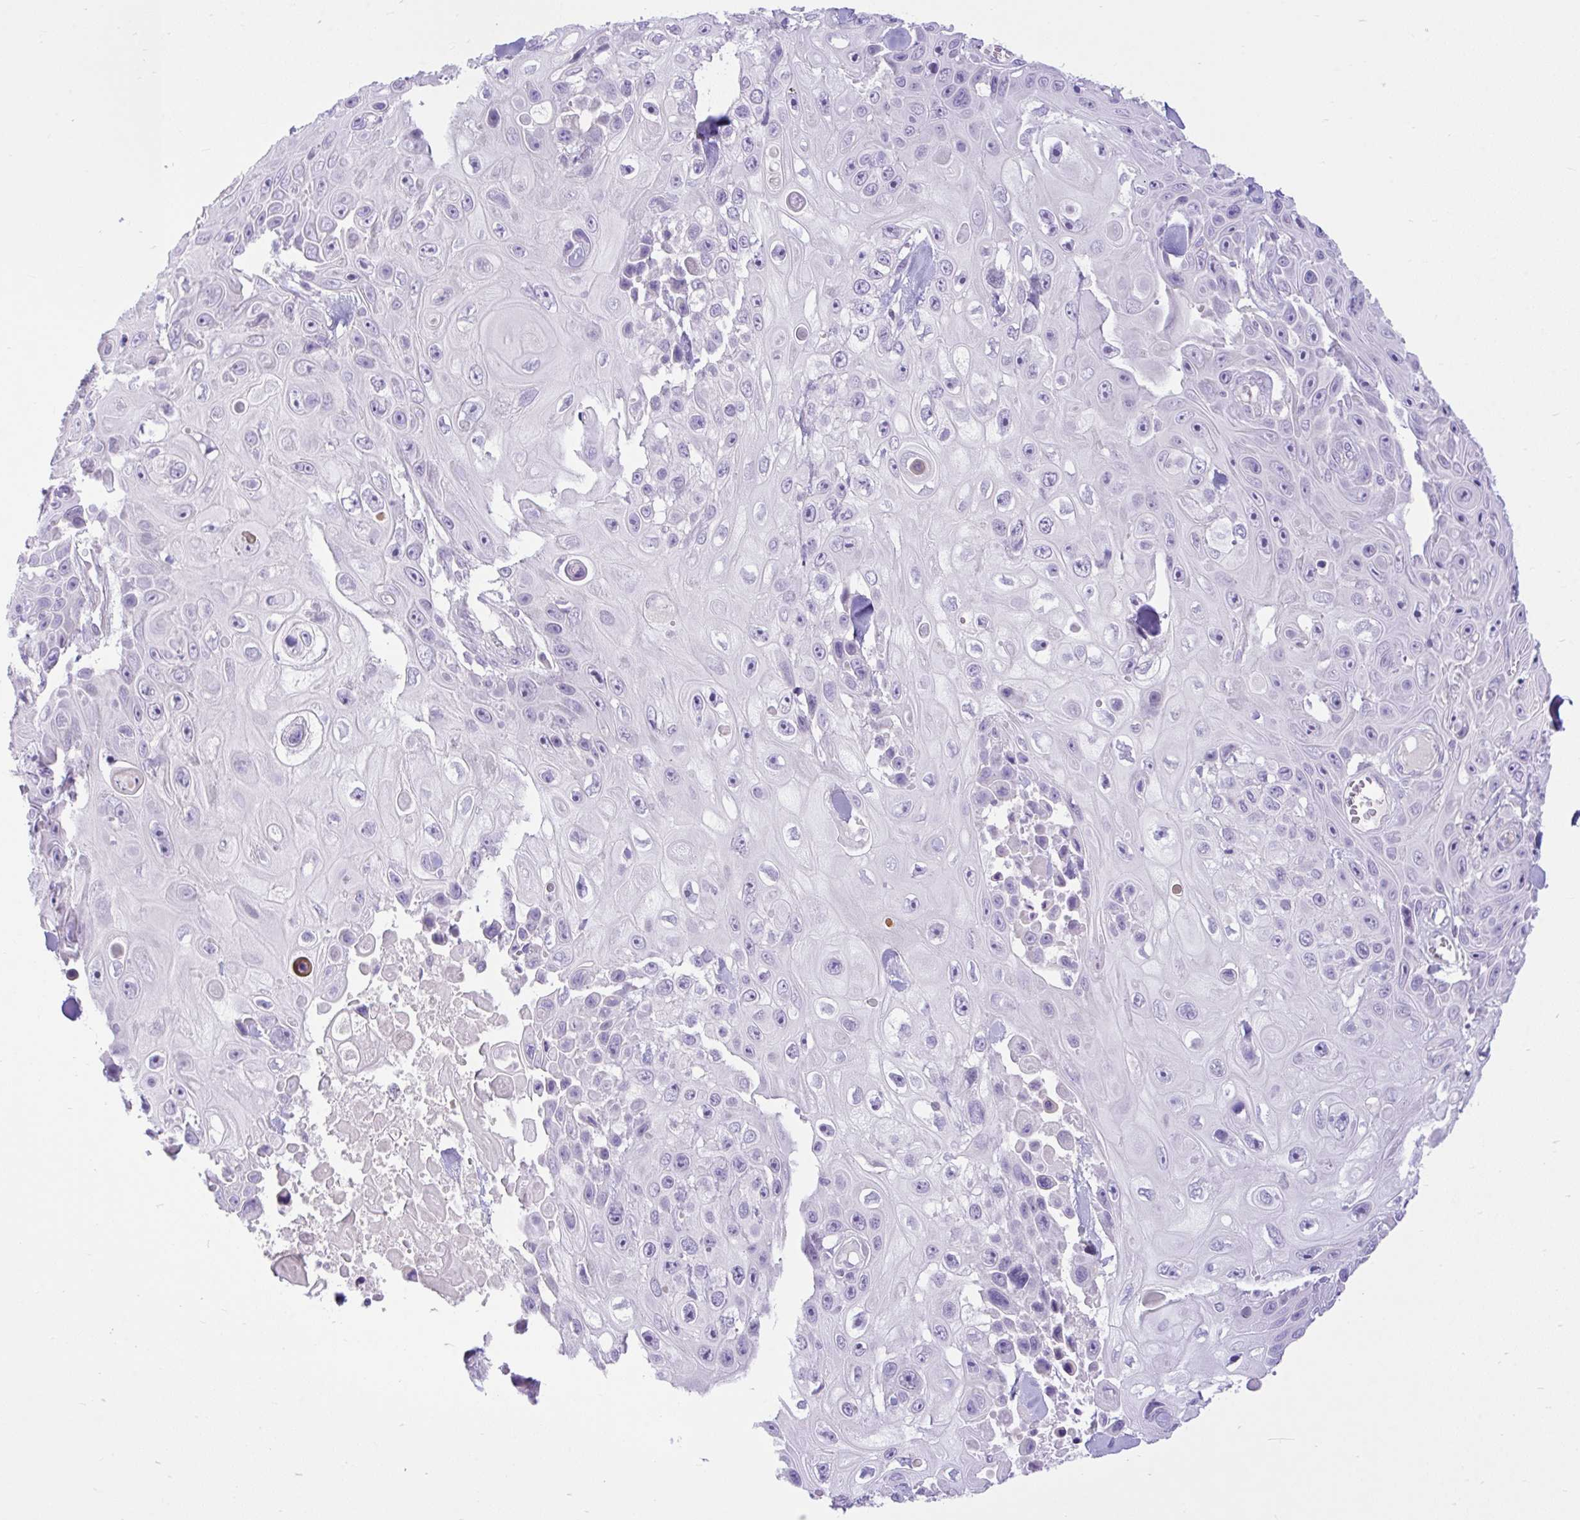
{"staining": {"intensity": "negative", "quantity": "none", "location": "none"}, "tissue": "skin cancer", "cell_type": "Tumor cells", "image_type": "cancer", "snomed": [{"axis": "morphology", "description": "Squamous cell carcinoma, NOS"}, {"axis": "topography", "description": "Skin"}], "caption": "Immunohistochemistry of human skin squamous cell carcinoma exhibits no staining in tumor cells.", "gene": "ZNF101", "patient": {"sex": "male", "age": 82}}